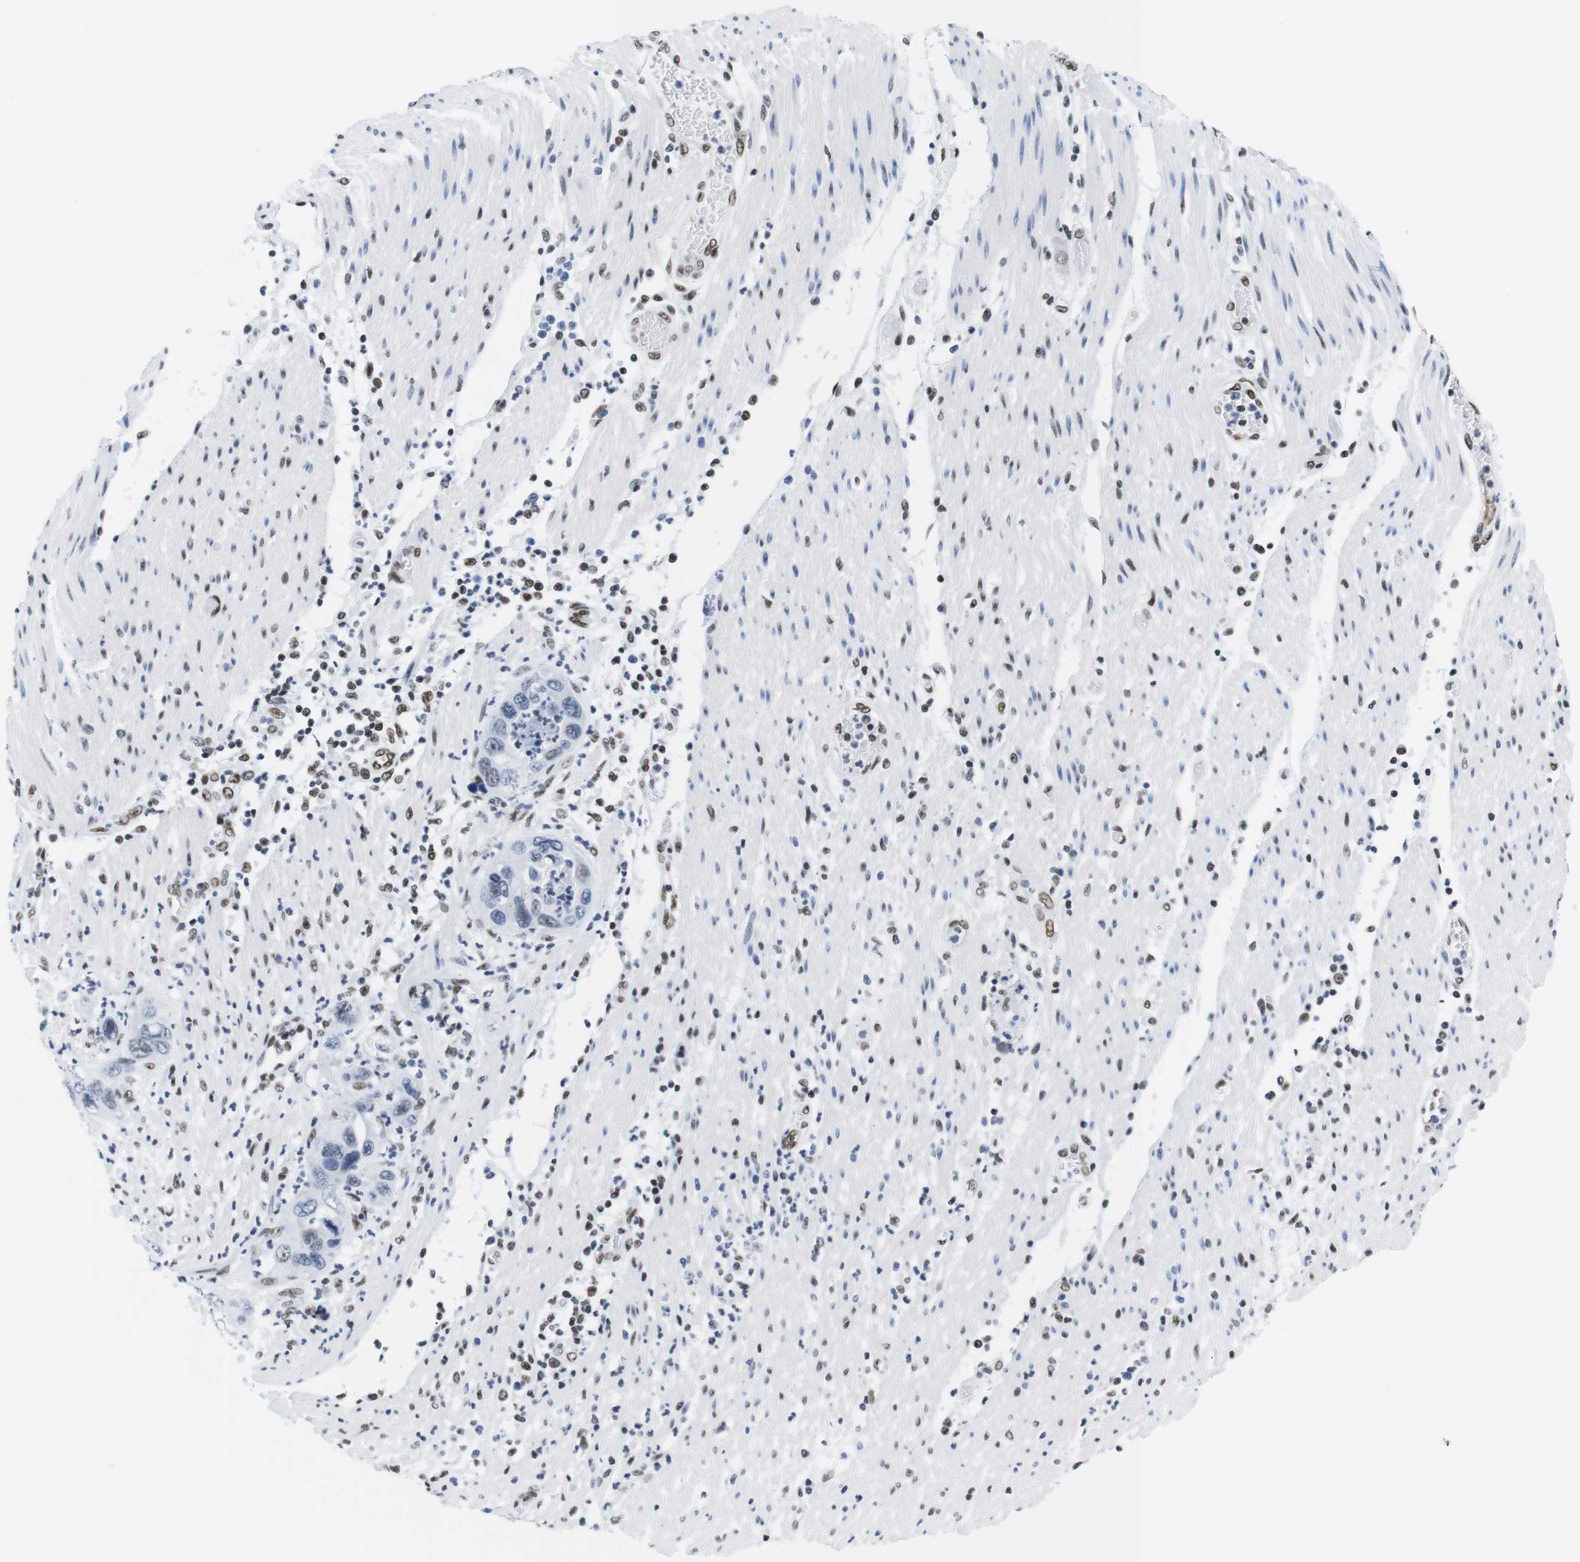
{"staining": {"intensity": "weak", "quantity": "25%-75%", "location": "nuclear"}, "tissue": "pancreatic cancer", "cell_type": "Tumor cells", "image_type": "cancer", "snomed": [{"axis": "morphology", "description": "Adenocarcinoma, NOS"}, {"axis": "topography", "description": "Pancreas"}], "caption": "Immunohistochemical staining of human pancreatic cancer (adenocarcinoma) reveals low levels of weak nuclear expression in approximately 25%-75% of tumor cells.", "gene": "IFI16", "patient": {"sex": "female", "age": 71}}